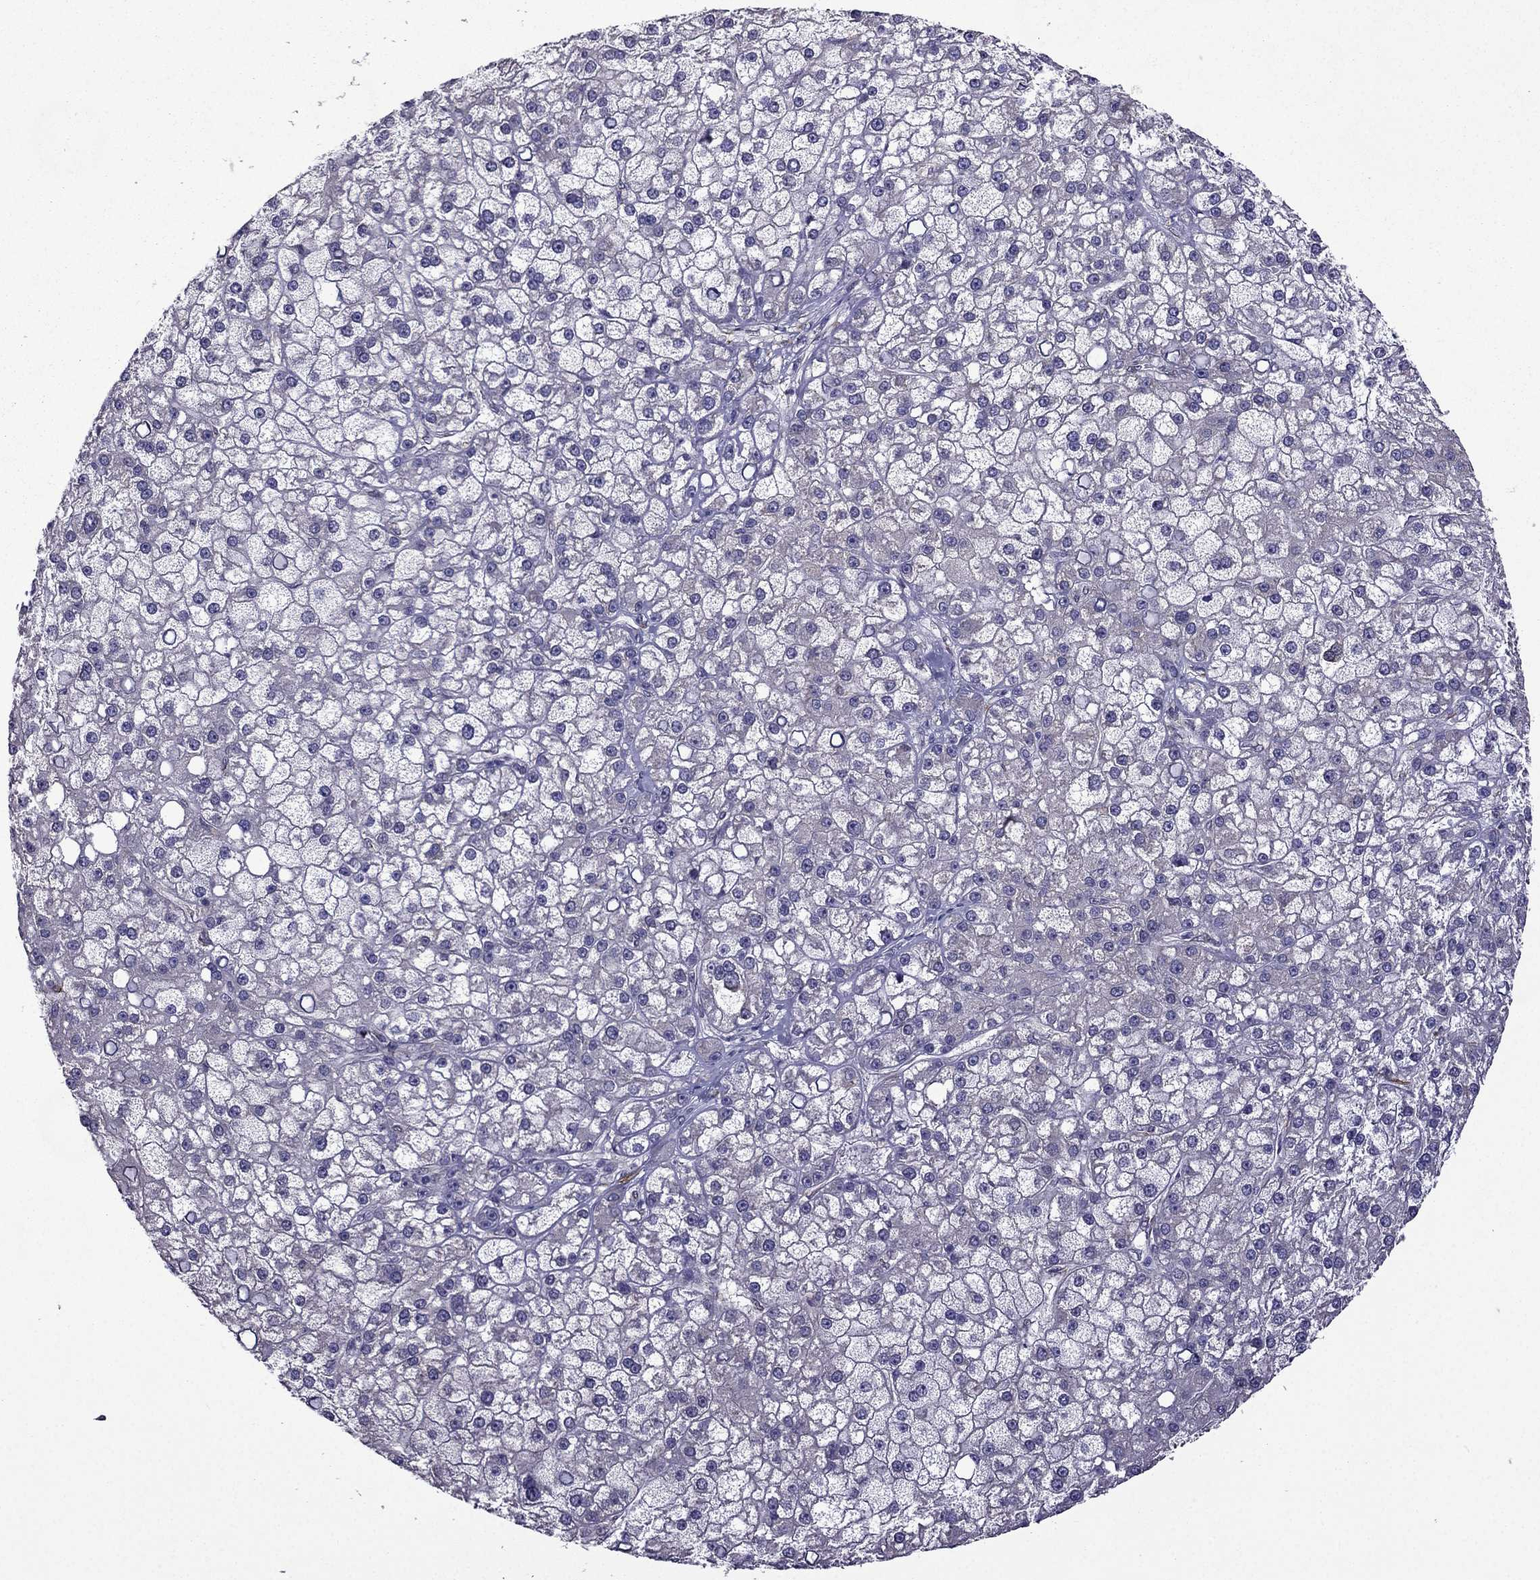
{"staining": {"intensity": "negative", "quantity": "none", "location": "none"}, "tissue": "liver cancer", "cell_type": "Tumor cells", "image_type": "cancer", "snomed": [{"axis": "morphology", "description": "Carcinoma, Hepatocellular, NOS"}, {"axis": "topography", "description": "Liver"}], "caption": "Tumor cells show no significant protein positivity in liver cancer.", "gene": "IKBIP", "patient": {"sex": "male", "age": 67}}